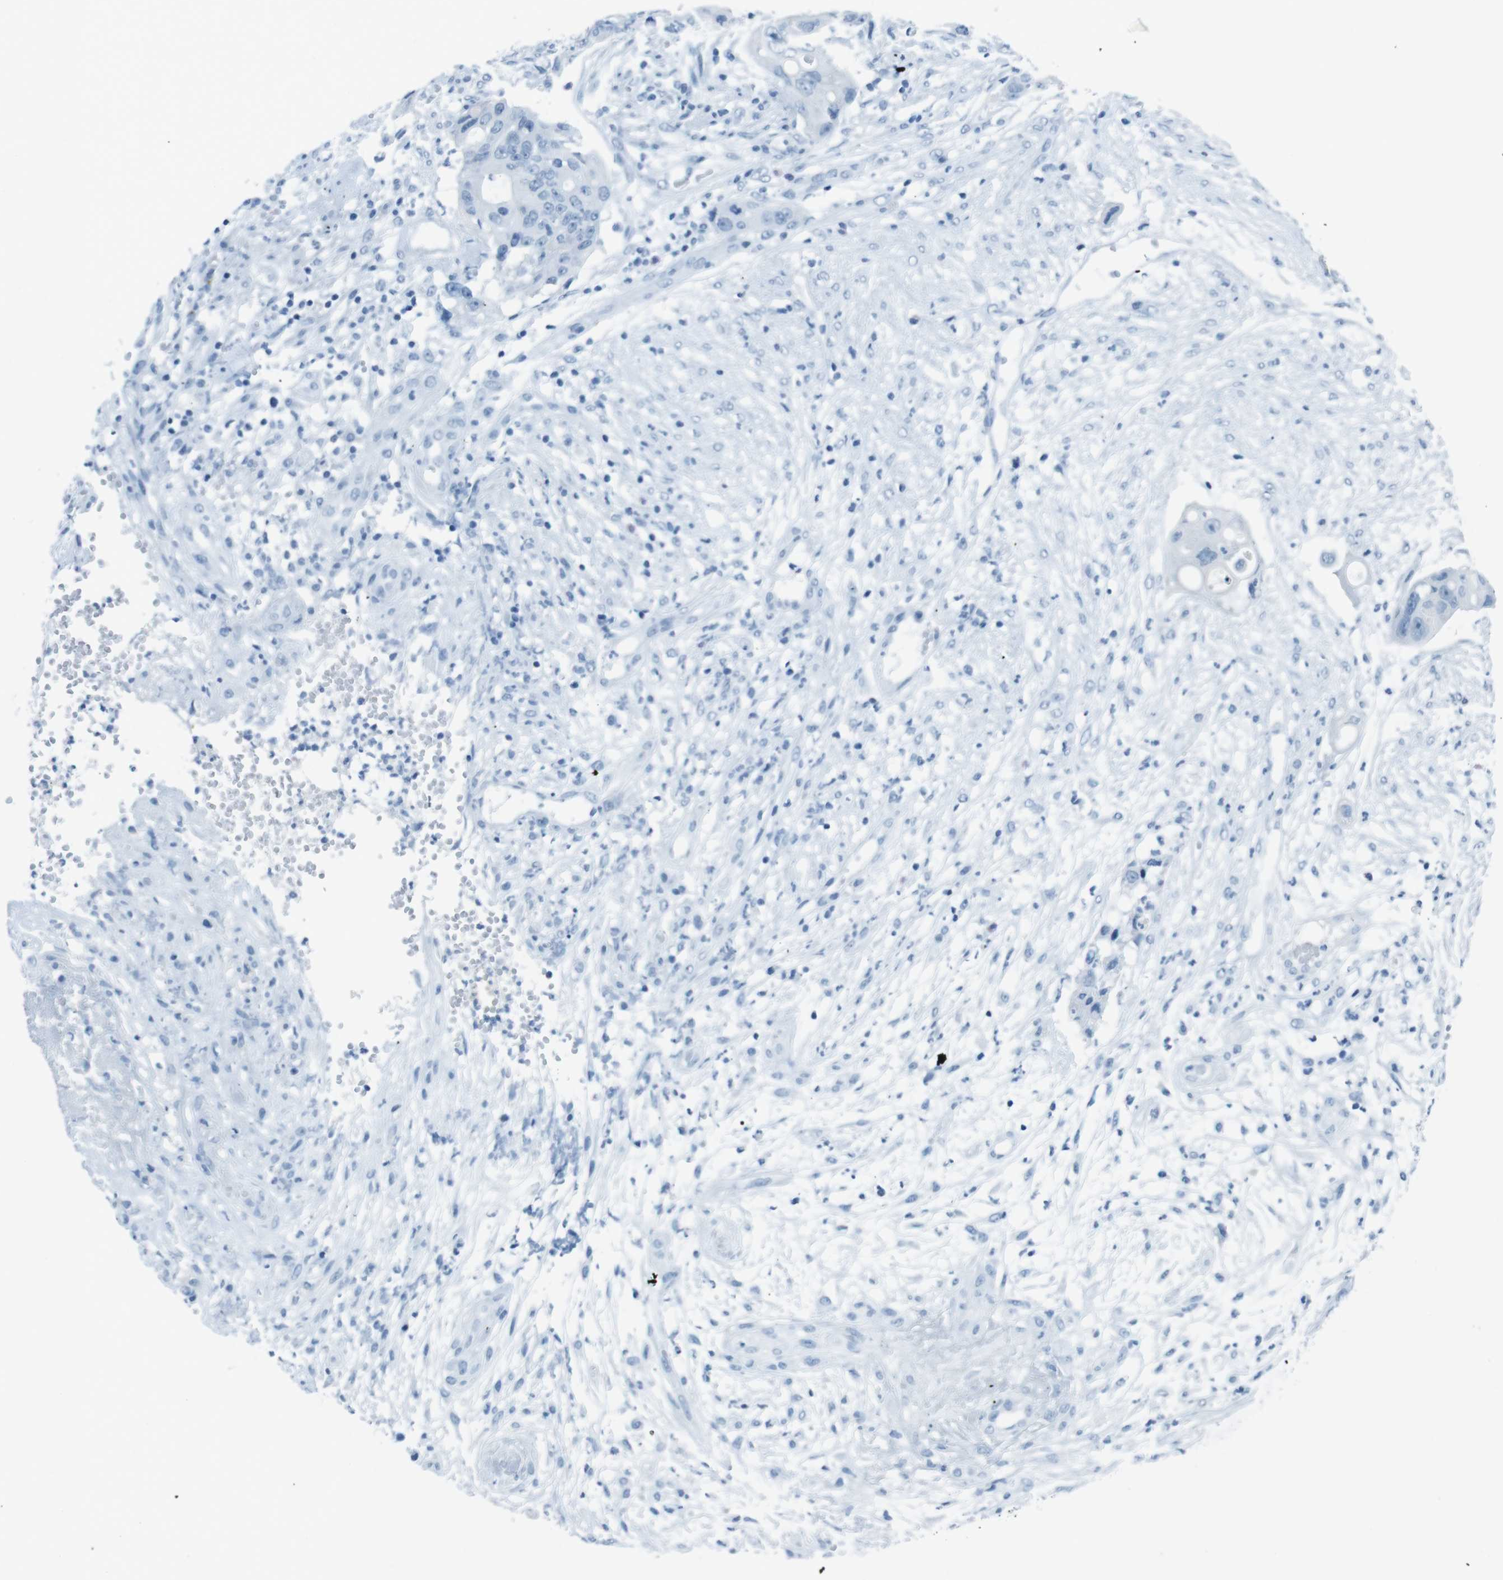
{"staining": {"intensity": "negative", "quantity": "none", "location": "none"}, "tissue": "colorectal cancer", "cell_type": "Tumor cells", "image_type": "cancer", "snomed": [{"axis": "morphology", "description": "Adenocarcinoma, NOS"}, {"axis": "topography", "description": "Colon"}], "caption": "DAB (3,3'-diaminobenzidine) immunohistochemical staining of colorectal cancer demonstrates no significant positivity in tumor cells.", "gene": "TMEM207", "patient": {"sex": "female", "age": 57}}